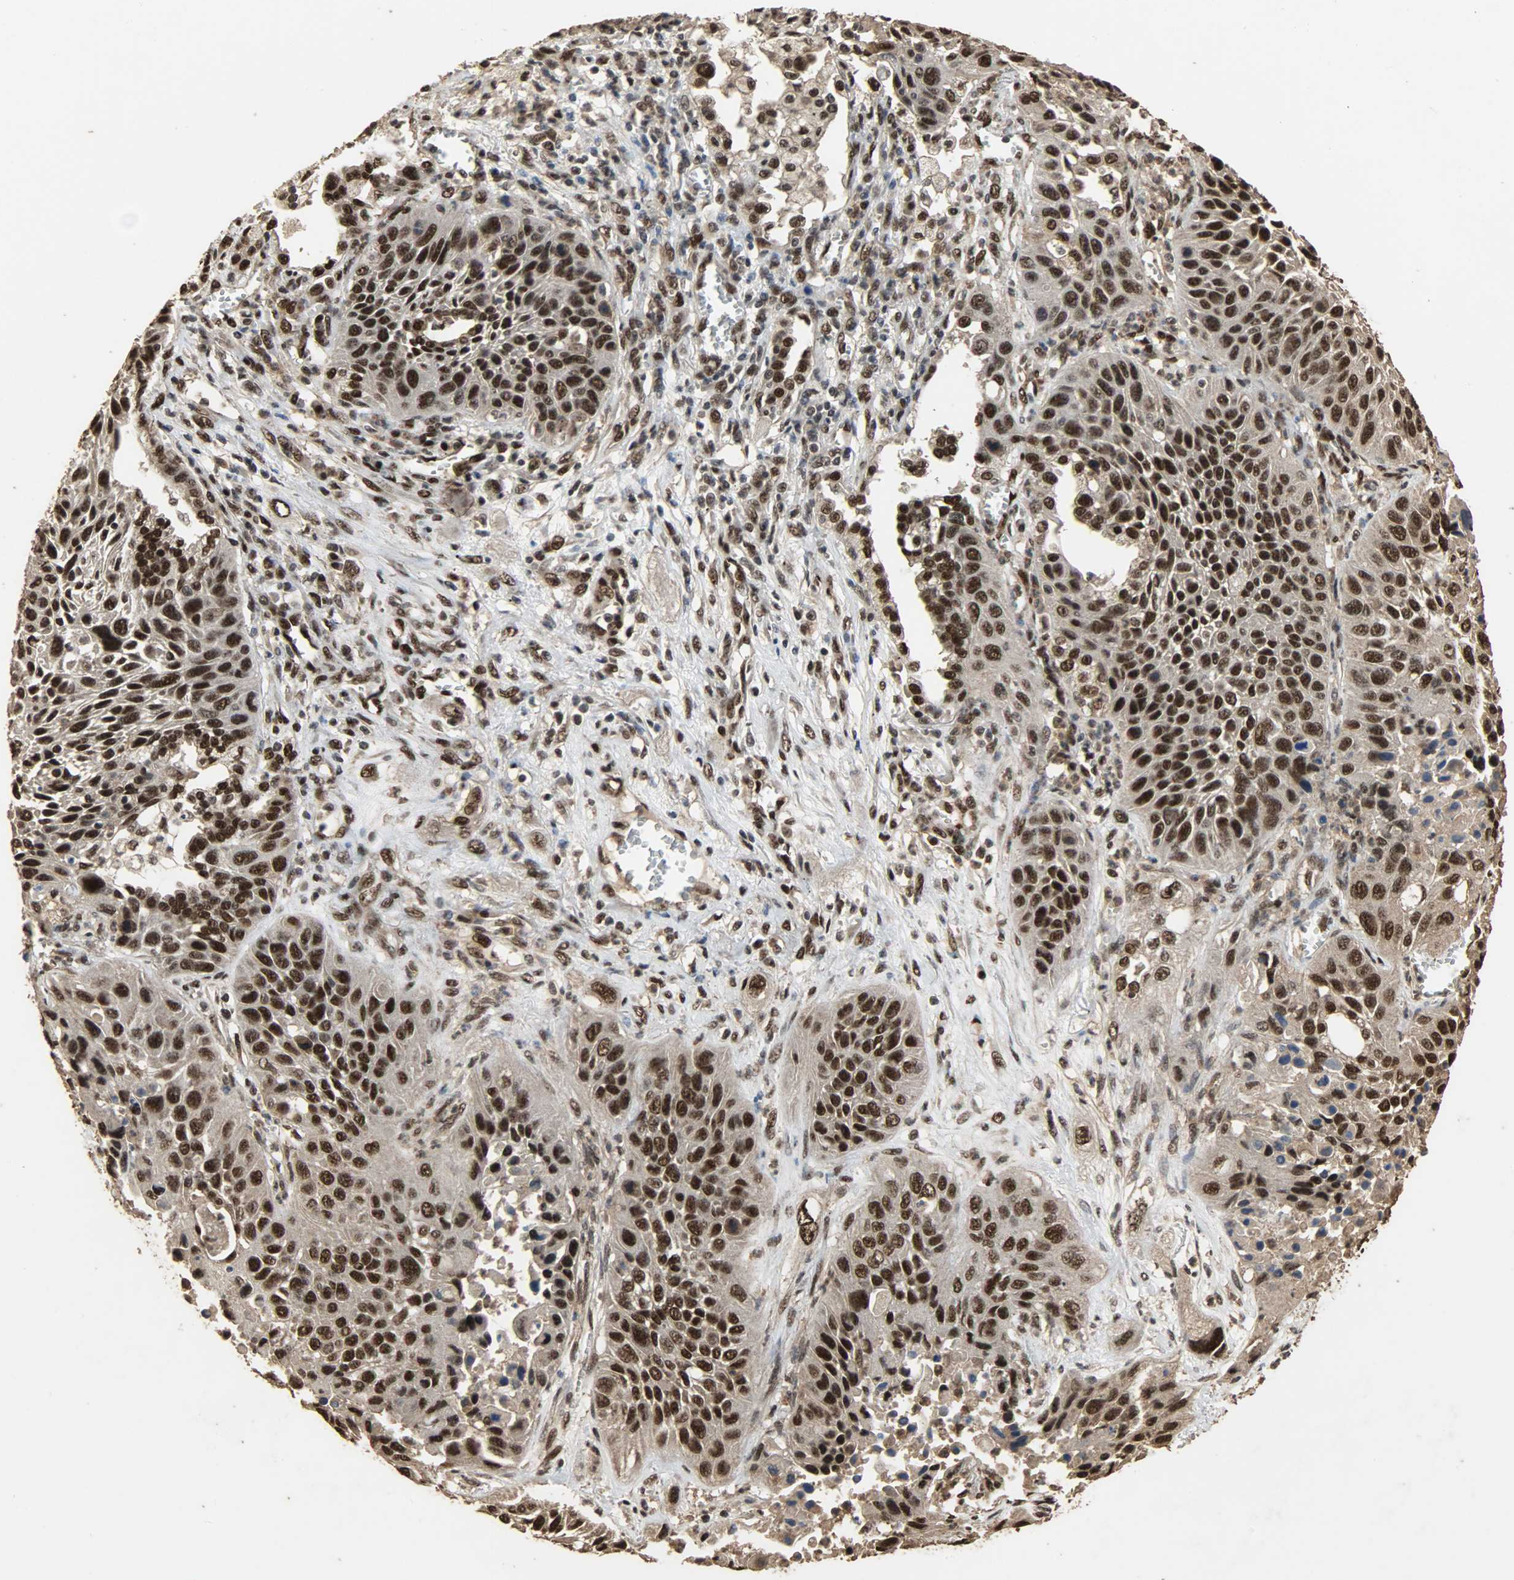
{"staining": {"intensity": "strong", "quantity": ">75%", "location": "cytoplasmic/membranous,nuclear"}, "tissue": "lung cancer", "cell_type": "Tumor cells", "image_type": "cancer", "snomed": [{"axis": "morphology", "description": "Squamous cell carcinoma, NOS"}, {"axis": "topography", "description": "Lung"}], "caption": "Squamous cell carcinoma (lung) stained for a protein displays strong cytoplasmic/membranous and nuclear positivity in tumor cells.", "gene": "CCNT2", "patient": {"sex": "female", "age": 76}}